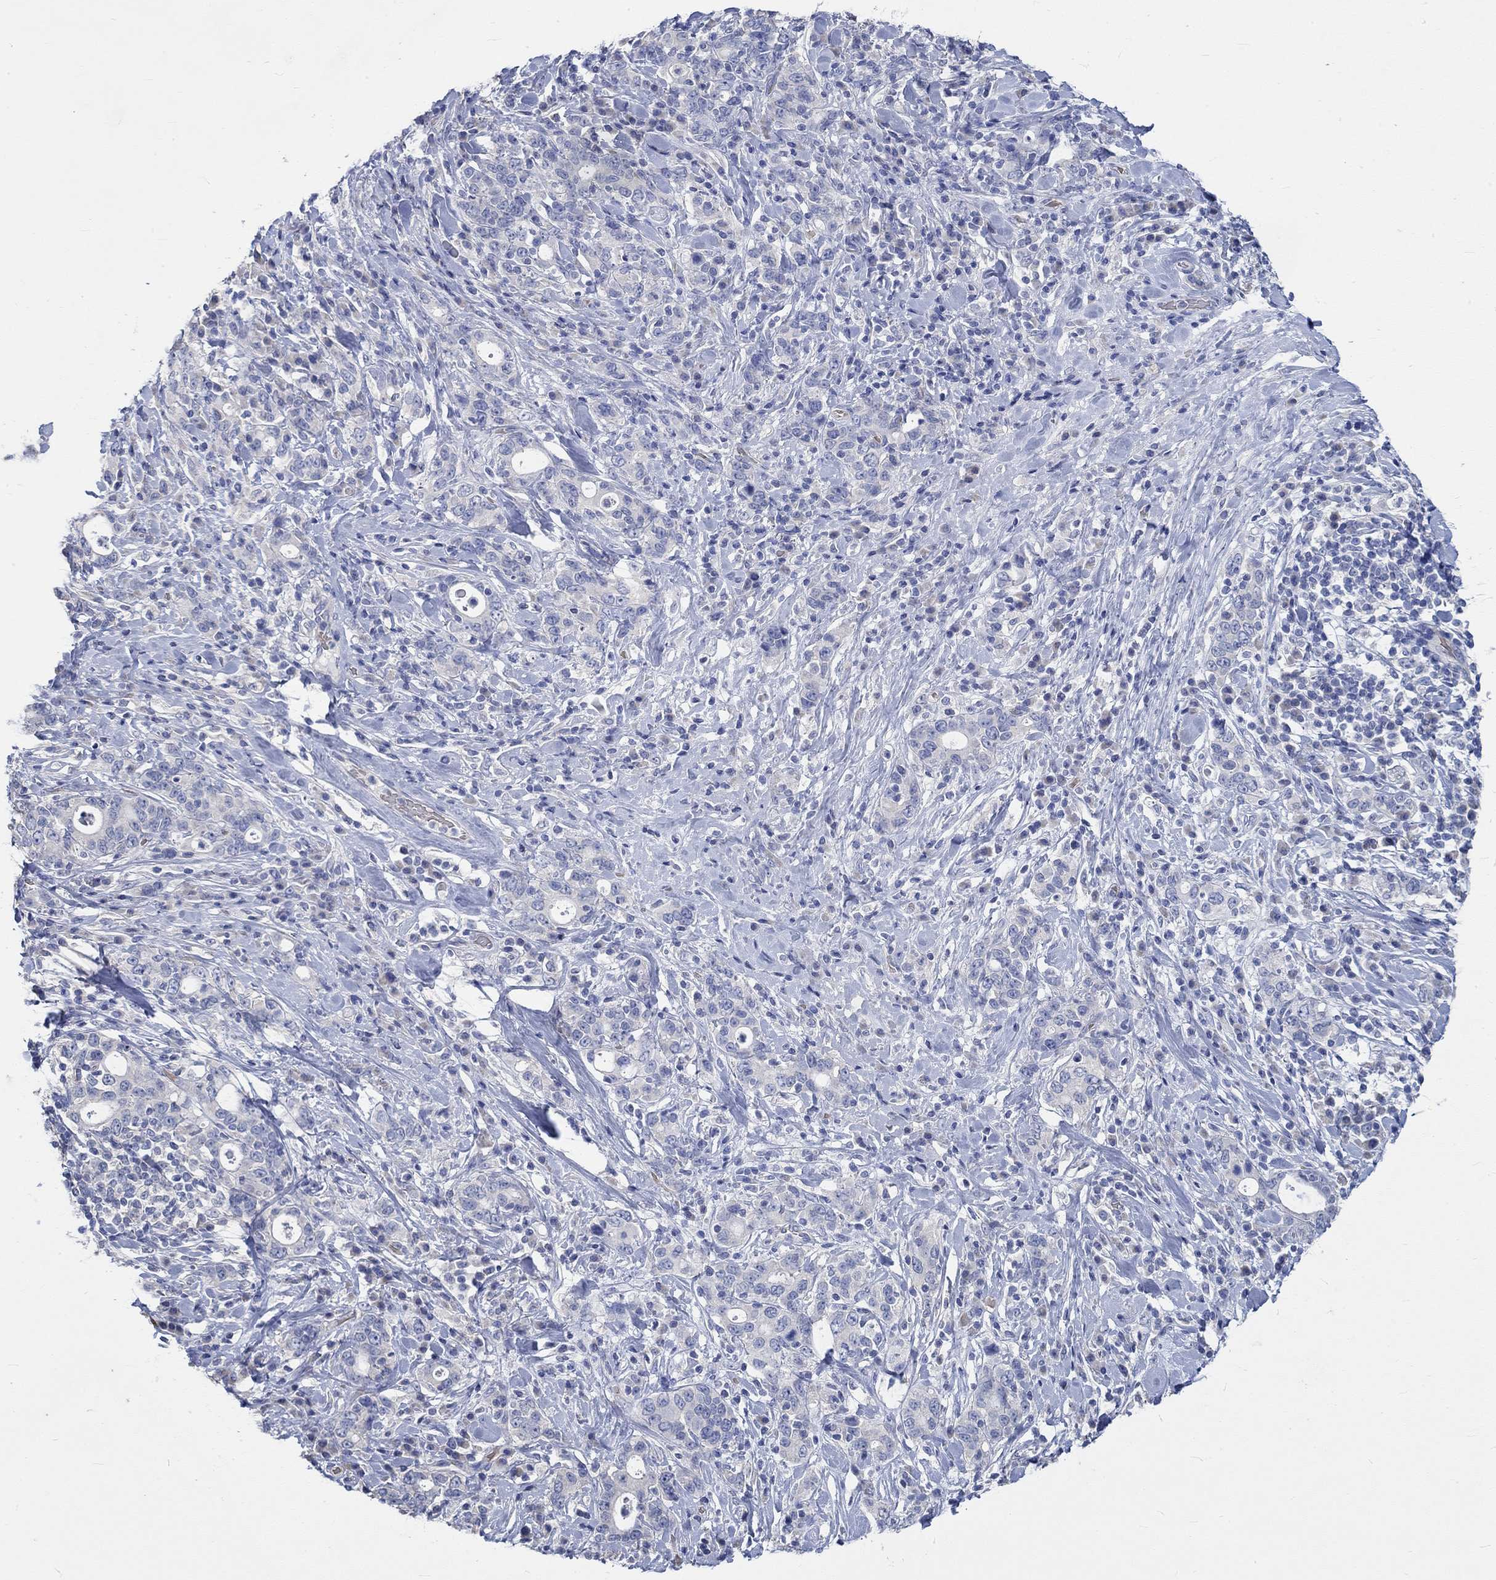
{"staining": {"intensity": "negative", "quantity": "none", "location": "none"}, "tissue": "stomach cancer", "cell_type": "Tumor cells", "image_type": "cancer", "snomed": [{"axis": "morphology", "description": "Adenocarcinoma, NOS"}, {"axis": "topography", "description": "Stomach"}], "caption": "Immunohistochemistry of stomach adenocarcinoma demonstrates no expression in tumor cells.", "gene": "KCNA1", "patient": {"sex": "male", "age": 79}}